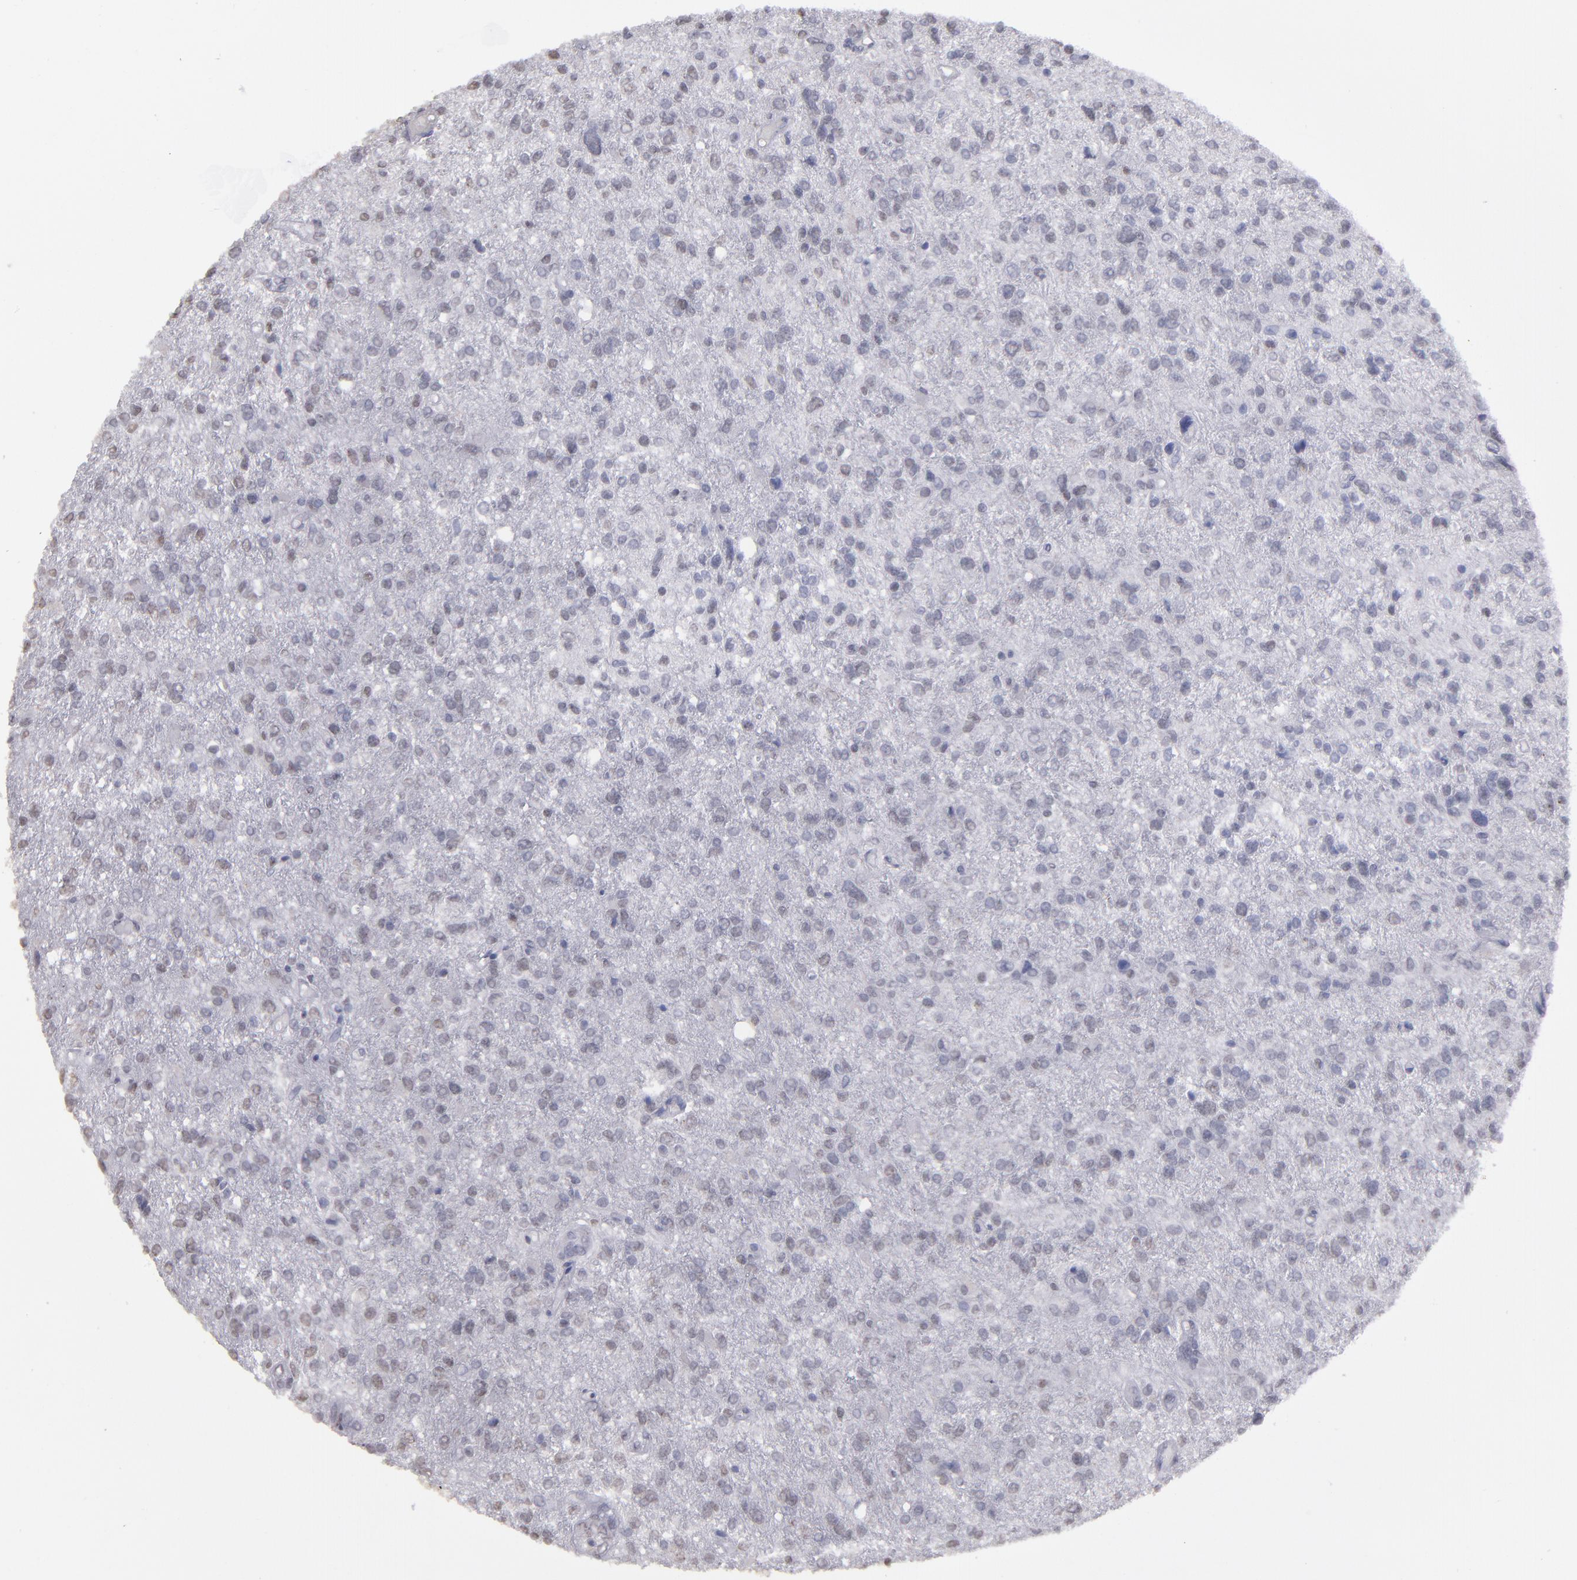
{"staining": {"intensity": "weak", "quantity": "<25%", "location": "nuclear"}, "tissue": "glioma", "cell_type": "Tumor cells", "image_type": "cancer", "snomed": [{"axis": "morphology", "description": "Glioma, malignant, High grade"}, {"axis": "topography", "description": "Cerebral cortex"}], "caption": "Immunohistochemistry (IHC) photomicrograph of neoplastic tissue: human malignant high-grade glioma stained with DAB exhibits no significant protein expression in tumor cells.", "gene": "IRF4", "patient": {"sex": "male", "age": 76}}